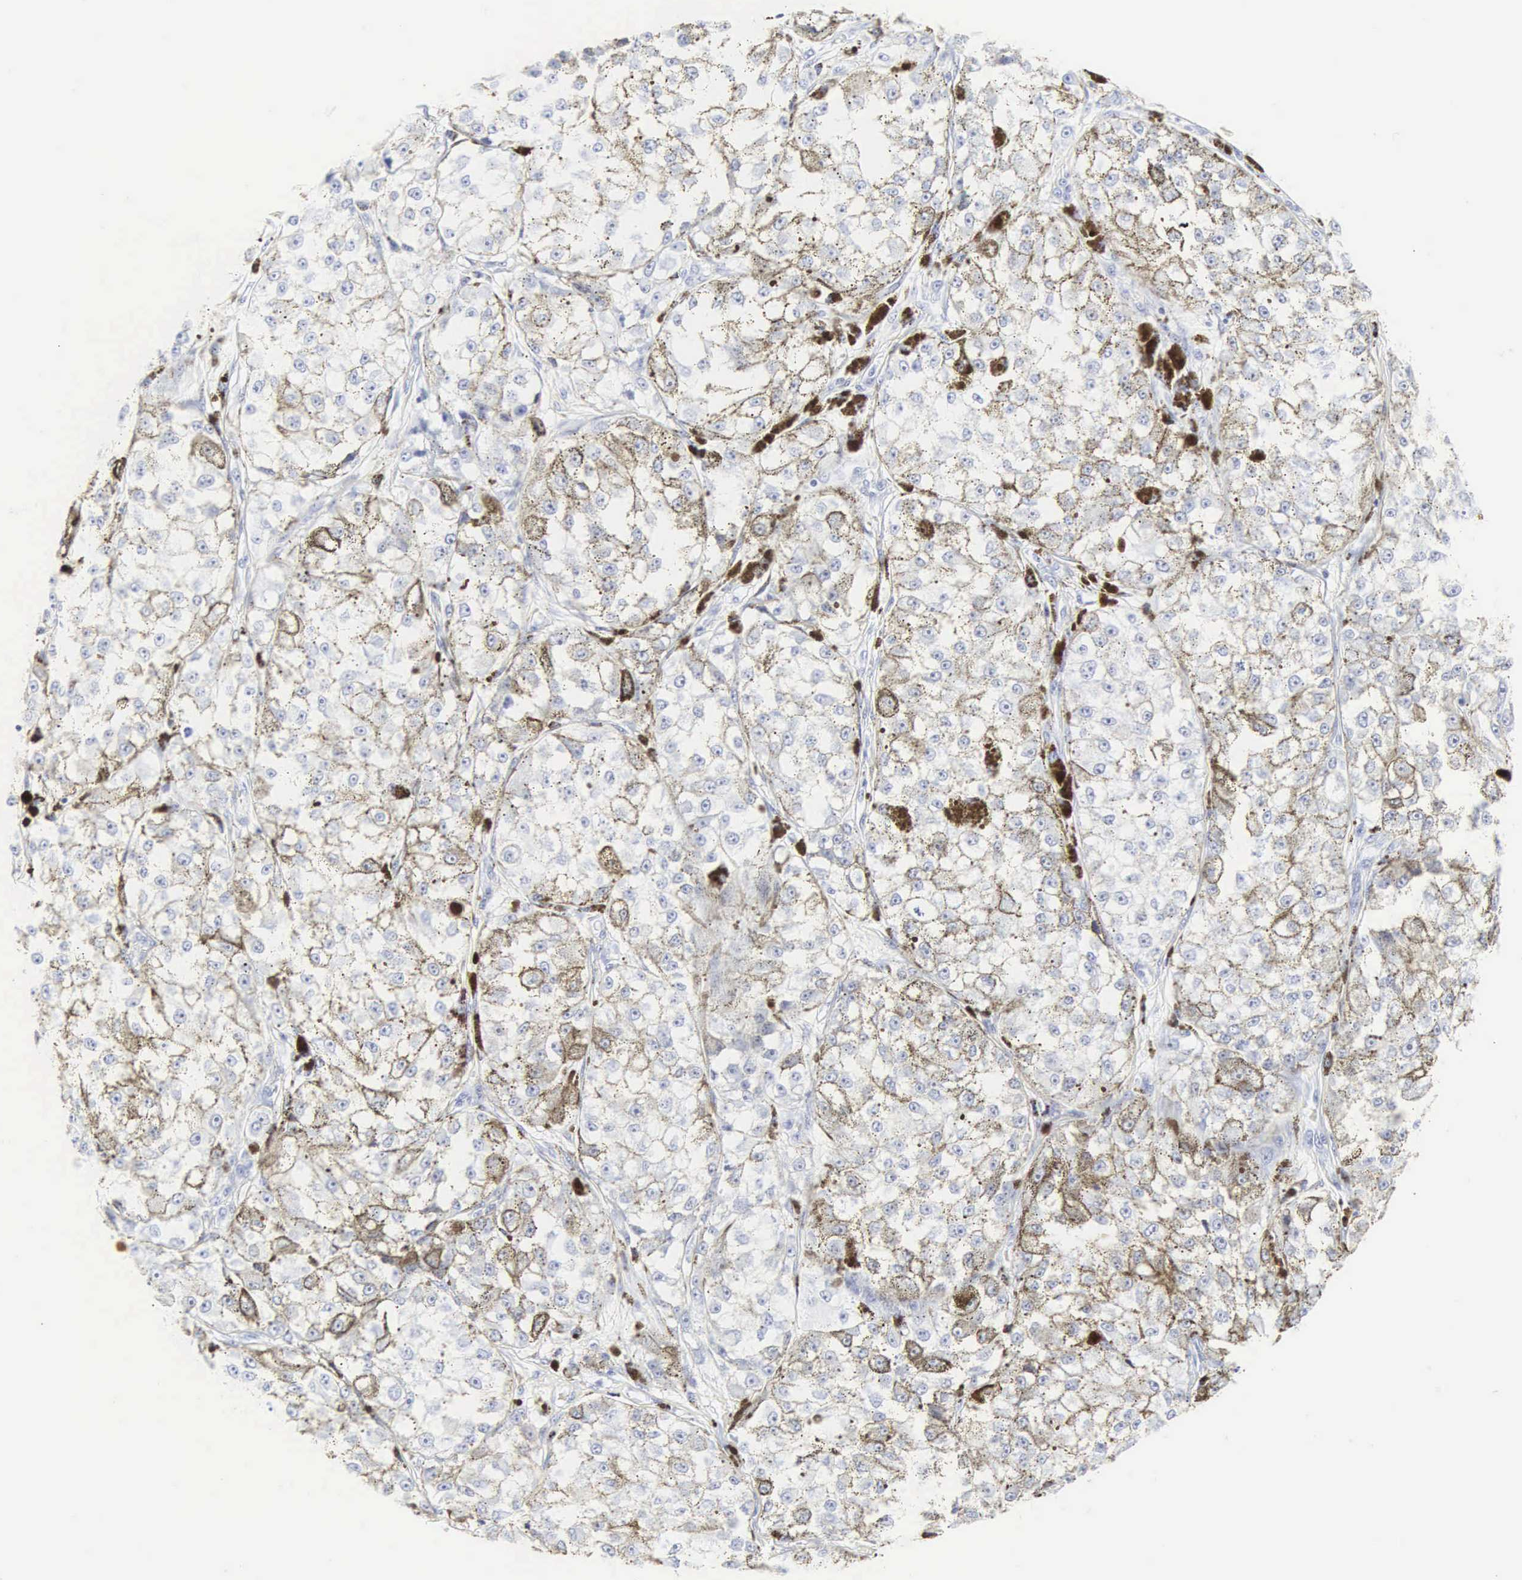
{"staining": {"intensity": "negative", "quantity": "none", "location": "none"}, "tissue": "melanoma", "cell_type": "Tumor cells", "image_type": "cancer", "snomed": [{"axis": "morphology", "description": "Malignant melanoma, NOS"}, {"axis": "topography", "description": "Skin"}], "caption": "Melanoma stained for a protein using immunohistochemistry (IHC) shows no positivity tumor cells.", "gene": "CGB3", "patient": {"sex": "male", "age": 67}}